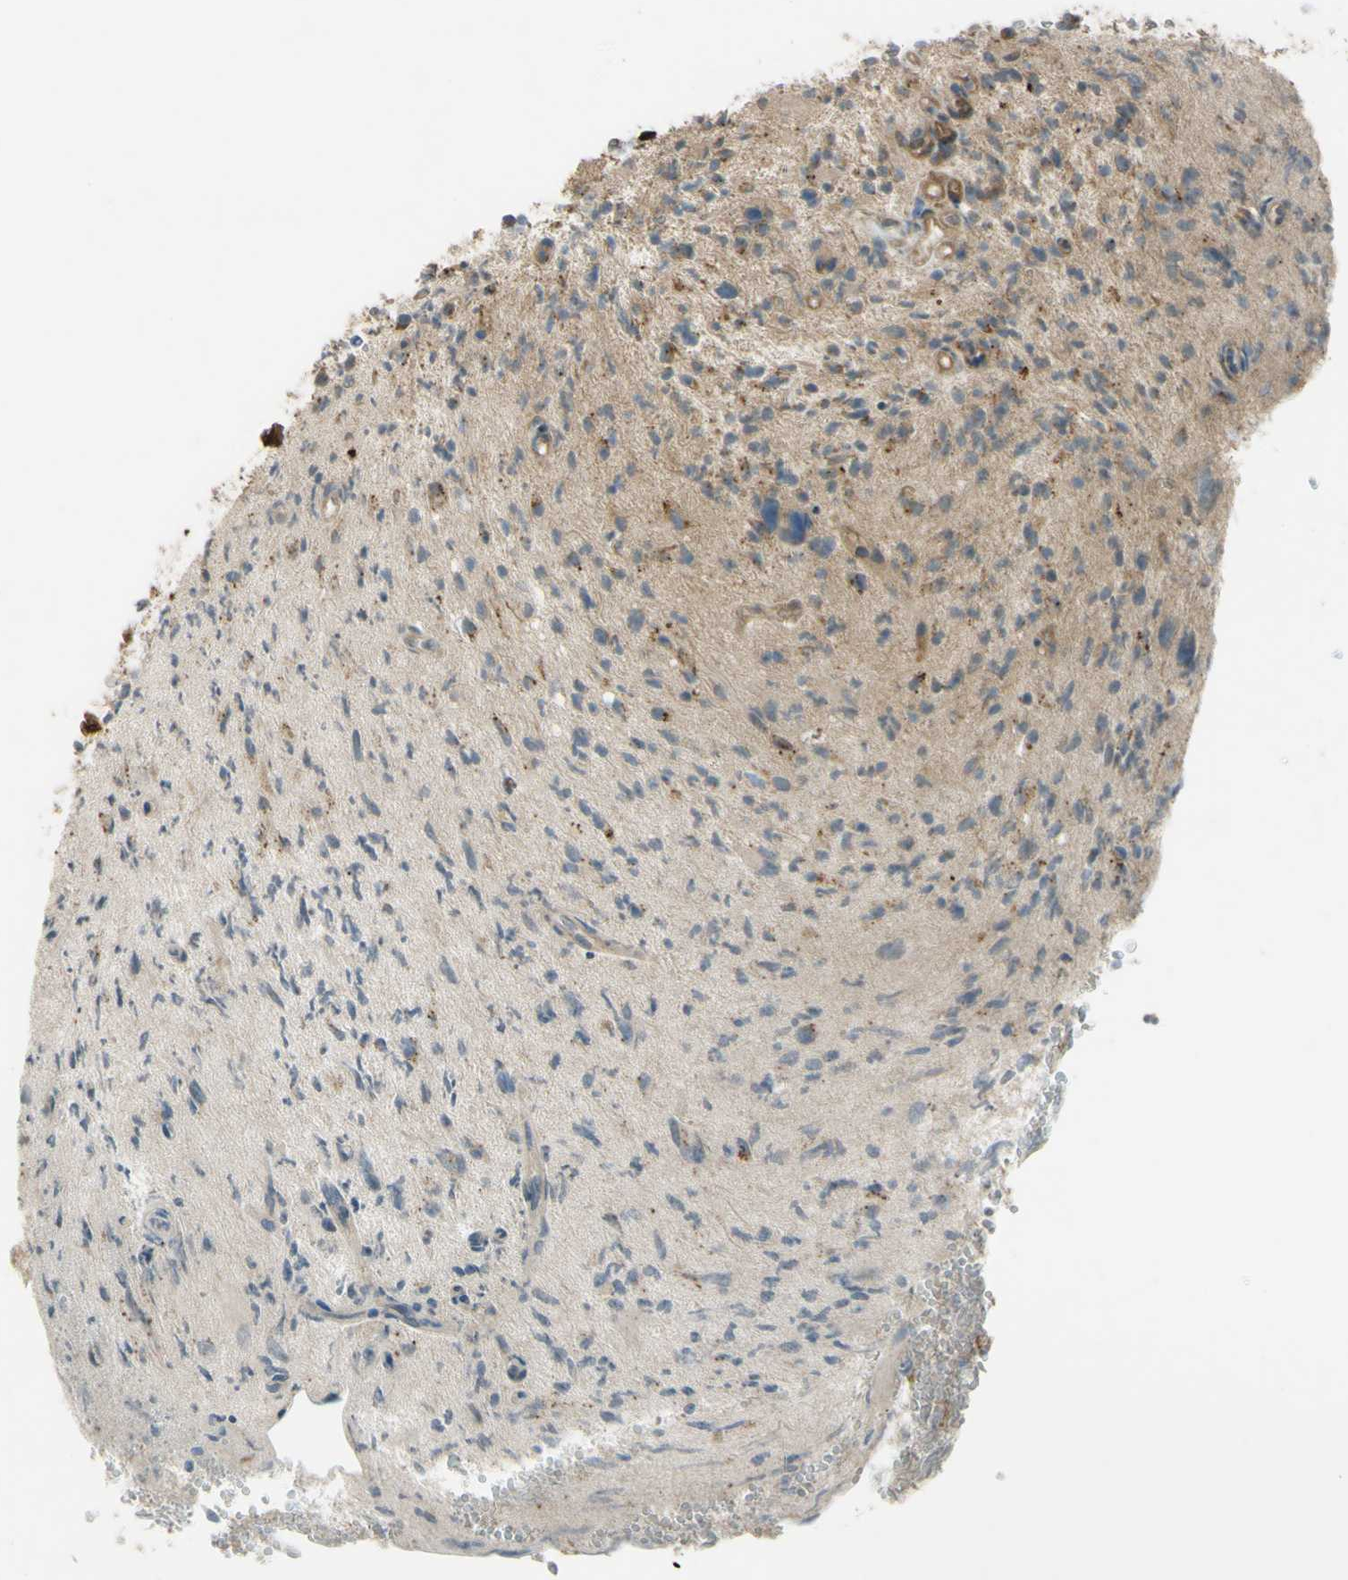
{"staining": {"intensity": "weak", "quantity": ">75%", "location": "cytoplasmic/membranous"}, "tissue": "glioma", "cell_type": "Tumor cells", "image_type": "cancer", "snomed": [{"axis": "morphology", "description": "Glioma, malignant, High grade"}, {"axis": "topography", "description": "Brain"}], "caption": "IHC photomicrograph of neoplastic tissue: human malignant glioma (high-grade) stained using IHC demonstrates low levels of weak protein expression localized specifically in the cytoplasmic/membranous of tumor cells, appearing as a cytoplasmic/membranous brown color.", "gene": "FLII", "patient": {"sex": "male", "age": 48}}